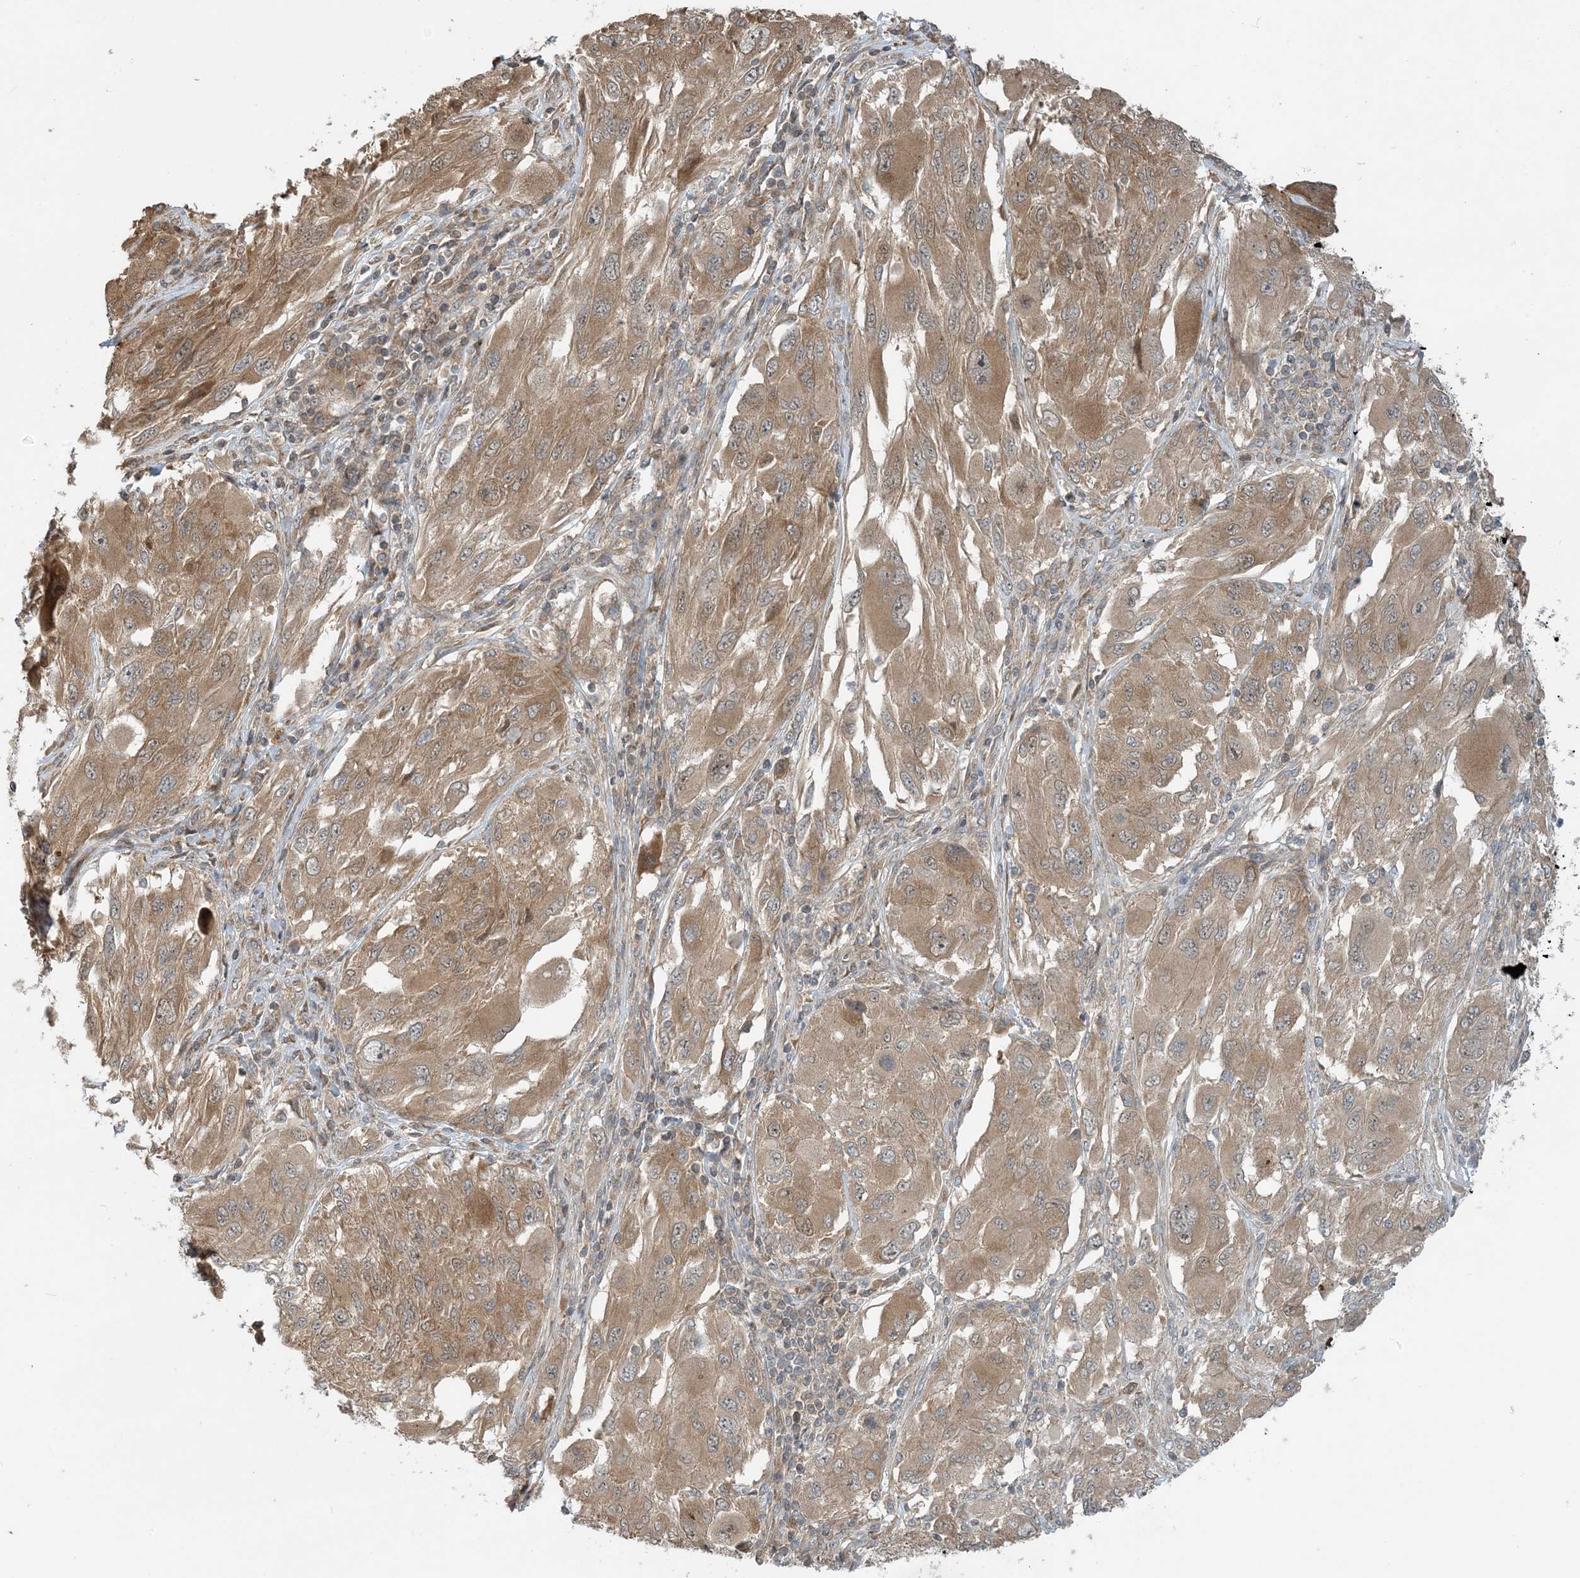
{"staining": {"intensity": "moderate", "quantity": ">75%", "location": "cytoplasmic/membranous"}, "tissue": "melanoma", "cell_type": "Tumor cells", "image_type": "cancer", "snomed": [{"axis": "morphology", "description": "Malignant melanoma, NOS"}, {"axis": "topography", "description": "Skin"}], "caption": "Immunohistochemical staining of human melanoma exhibits medium levels of moderate cytoplasmic/membranous protein staining in approximately >75% of tumor cells.", "gene": "ZBTB3", "patient": {"sex": "female", "age": 91}}